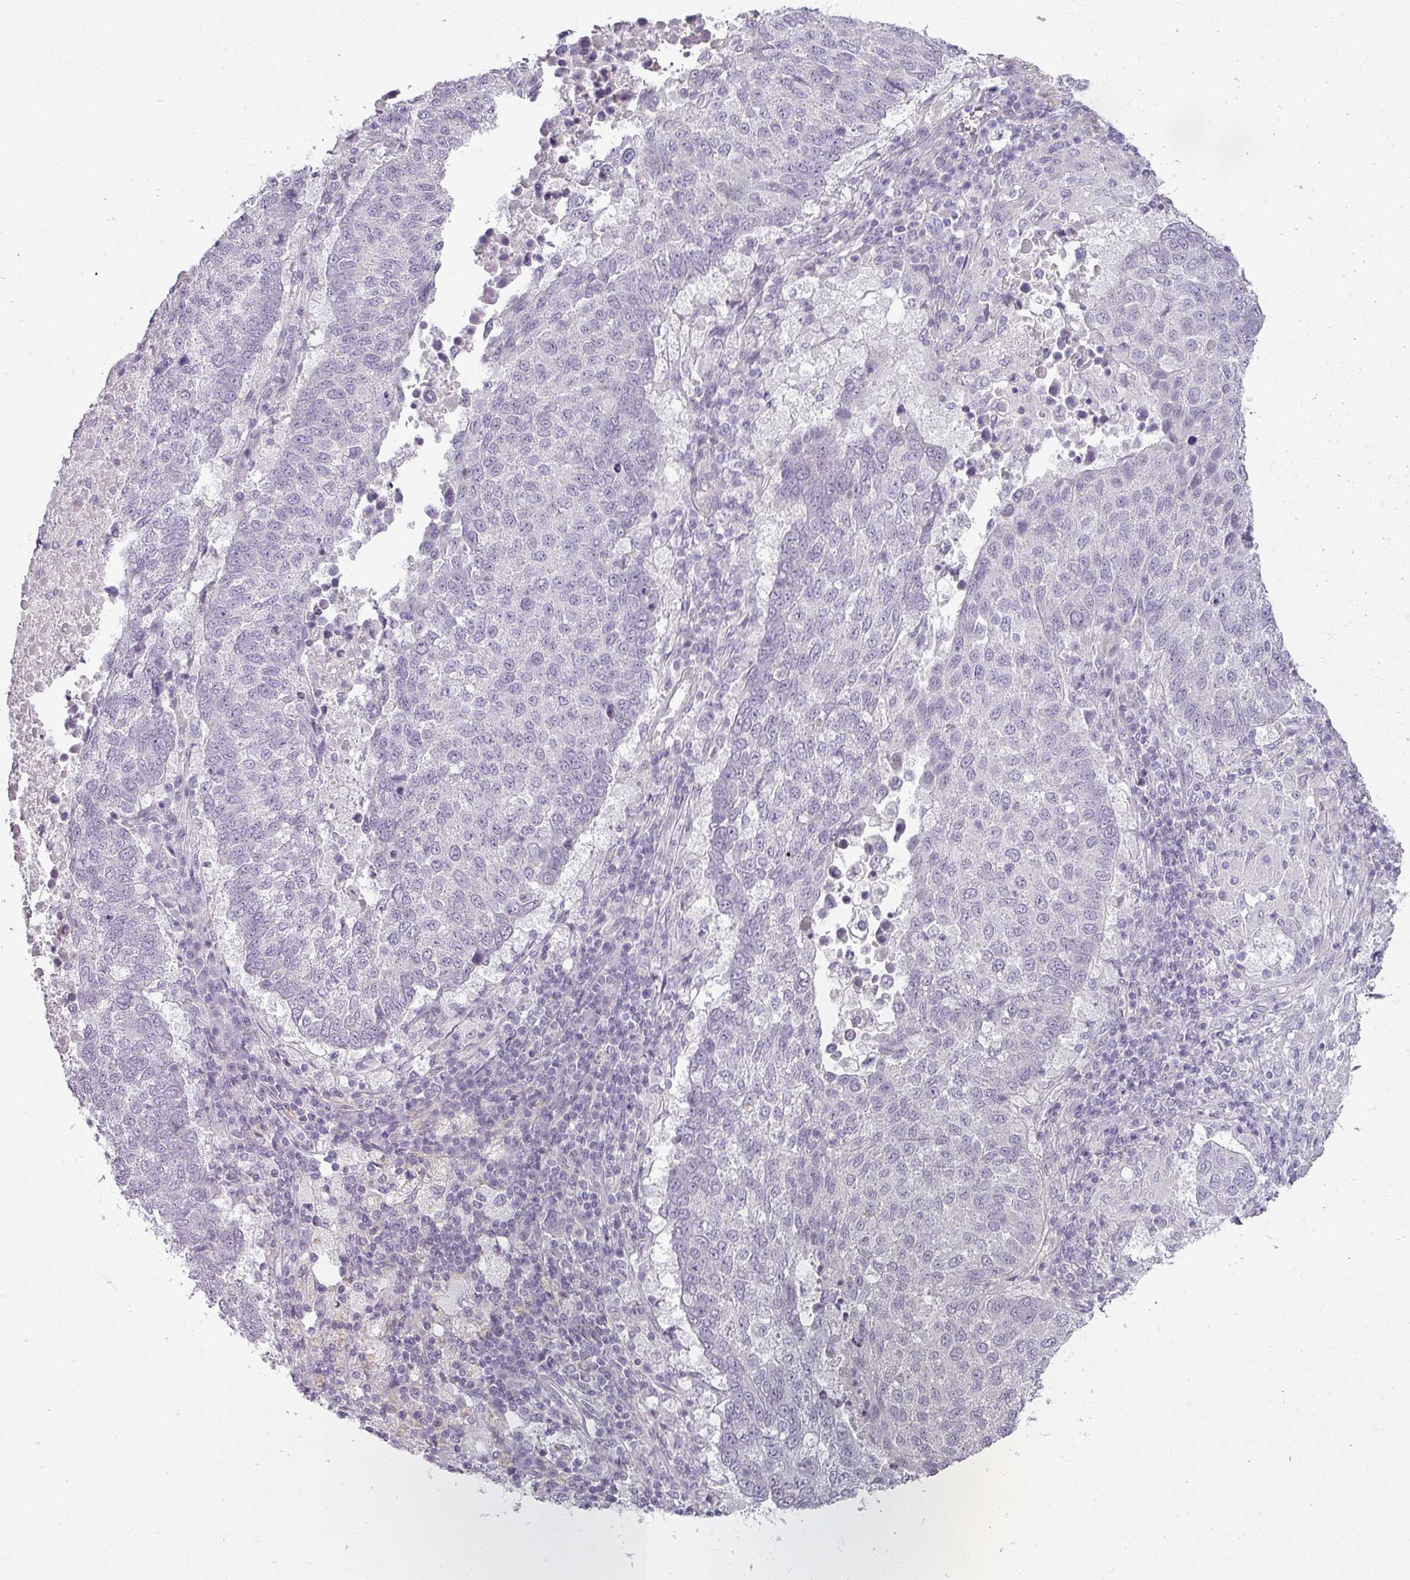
{"staining": {"intensity": "negative", "quantity": "none", "location": "none"}, "tissue": "lung cancer", "cell_type": "Tumor cells", "image_type": "cancer", "snomed": [{"axis": "morphology", "description": "Squamous cell carcinoma, NOS"}, {"axis": "topography", "description": "Lung"}], "caption": "Immunohistochemistry (IHC) of lung cancer (squamous cell carcinoma) demonstrates no expression in tumor cells.", "gene": "ASB1", "patient": {"sex": "male", "age": 73}}